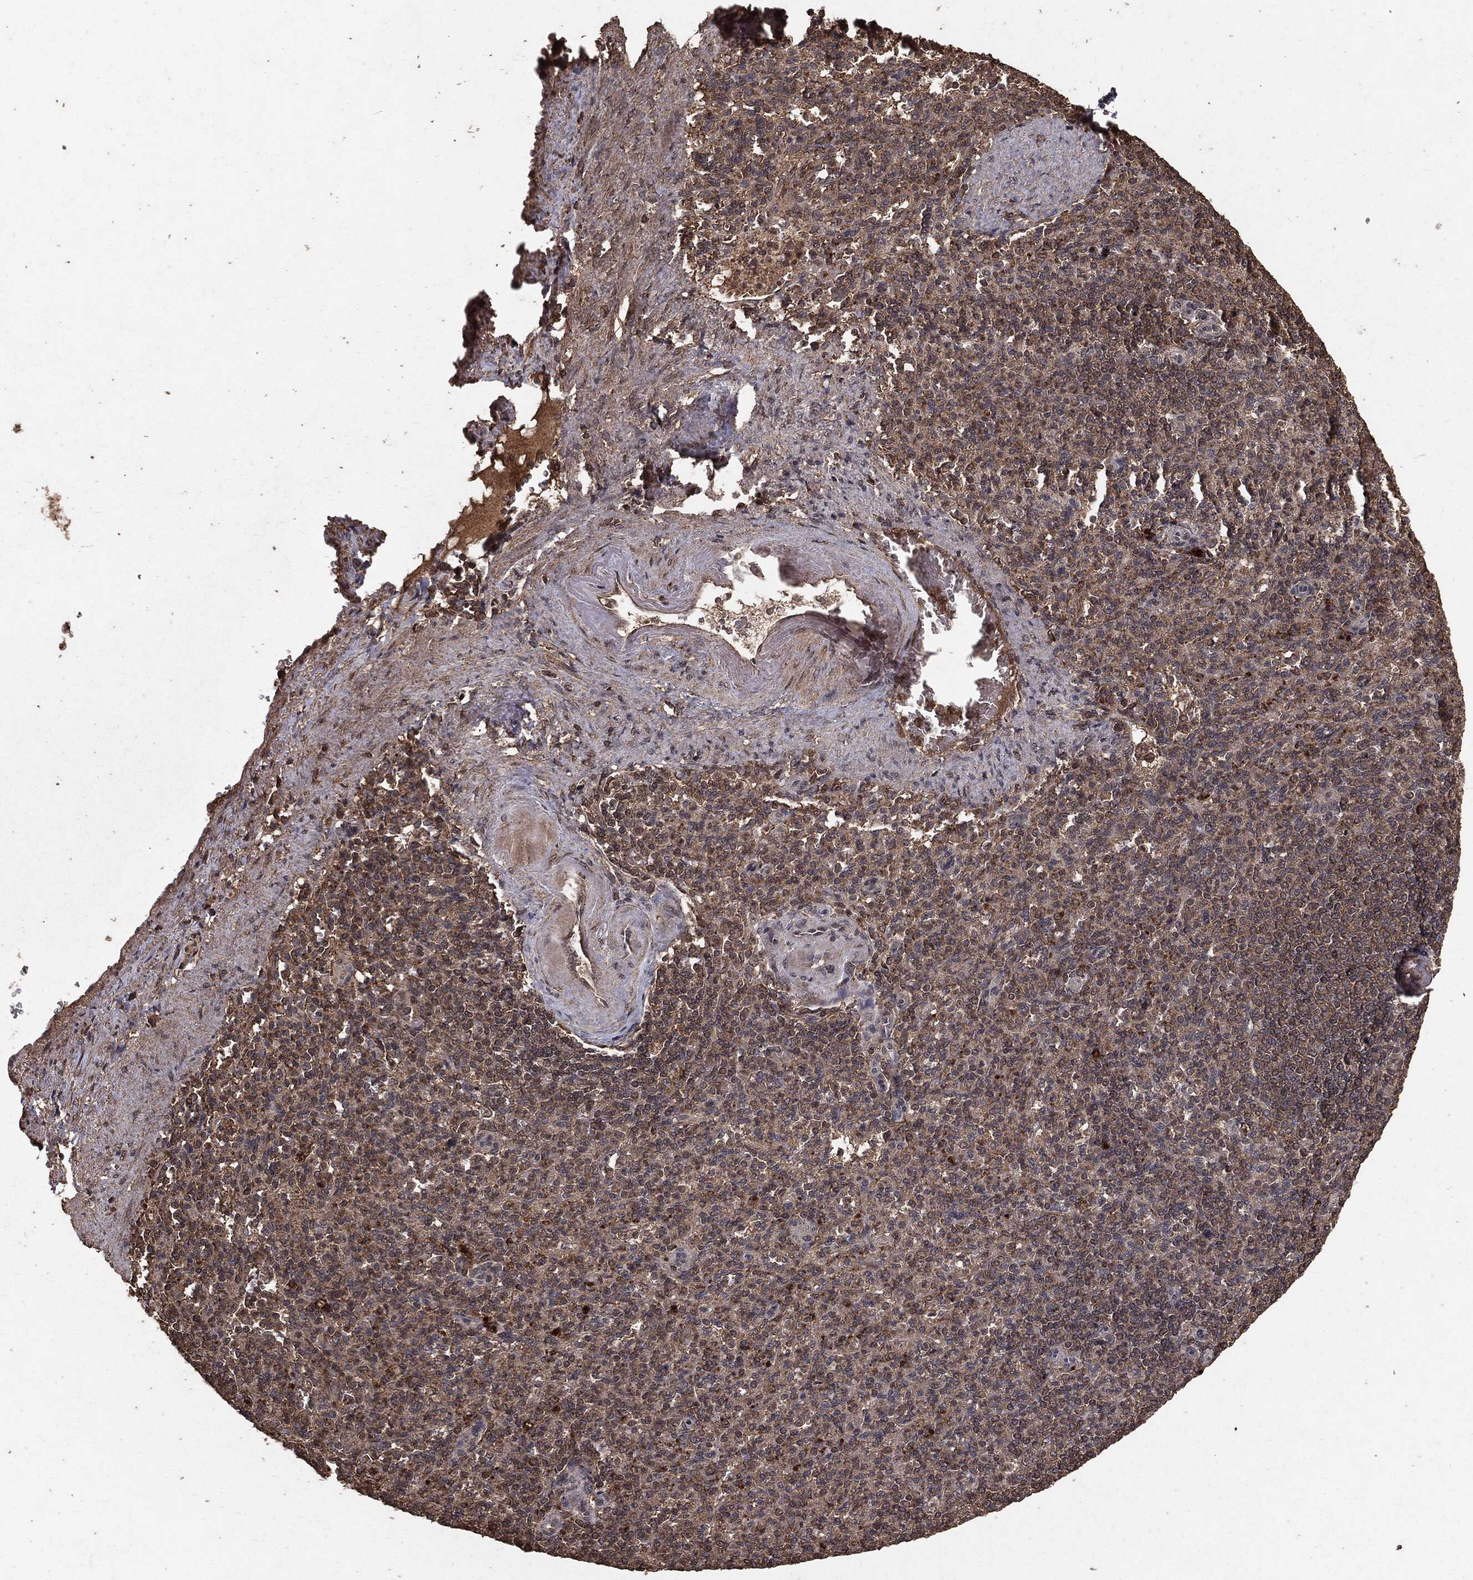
{"staining": {"intensity": "weak", "quantity": "25%-75%", "location": "cytoplasmic/membranous"}, "tissue": "spleen", "cell_type": "Cells in red pulp", "image_type": "normal", "snomed": [{"axis": "morphology", "description": "Normal tissue, NOS"}, {"axis": "topography", "description": "Spleen"}], "caption": "This image demonstrates immunohistochemistry staining of benign human spleen, with low weak cytoplasmic/membranous expression in approximately 25%-75% of cells in red pulp.", "gene": "NME1", "patient": {"sex": "female", "age": 74}}